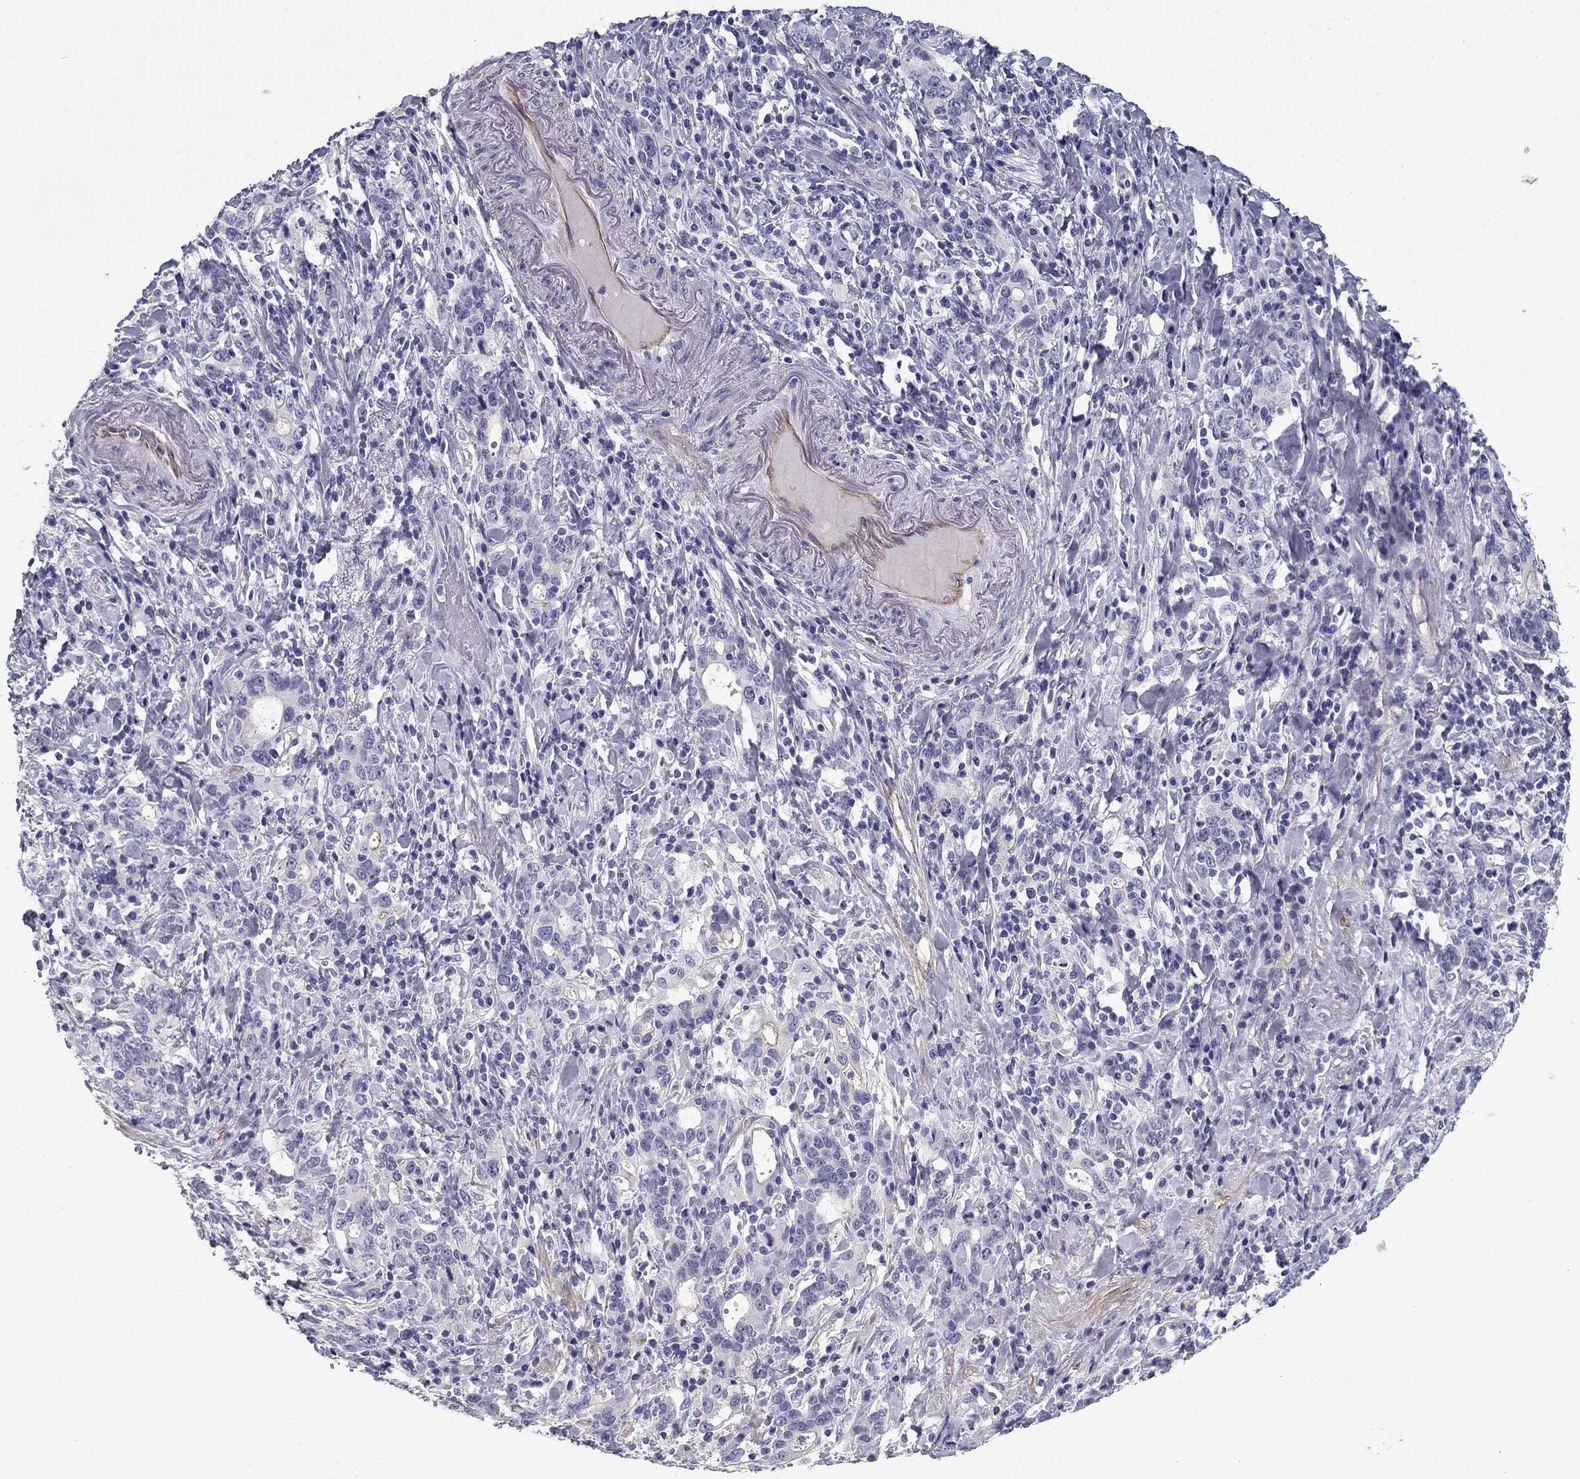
{"staining": {"intensity": "negative", "quantity": "none", "location": "none"}, "tissue": "stomach cancer", "cell_type": "Tumor cells", "image_type": "cancer", "snomed": [{"axis": "morphology", "description": "Adenocarcinoma, NOS"}, {"axis": "topography", "description": "Stomach"}], "caption": "Immunohistochemistry of stomach adenocarcinoma shows no expression in tumor cells.", "gene": "FLNC", "patient": {"sex": "male", "age": 79}}